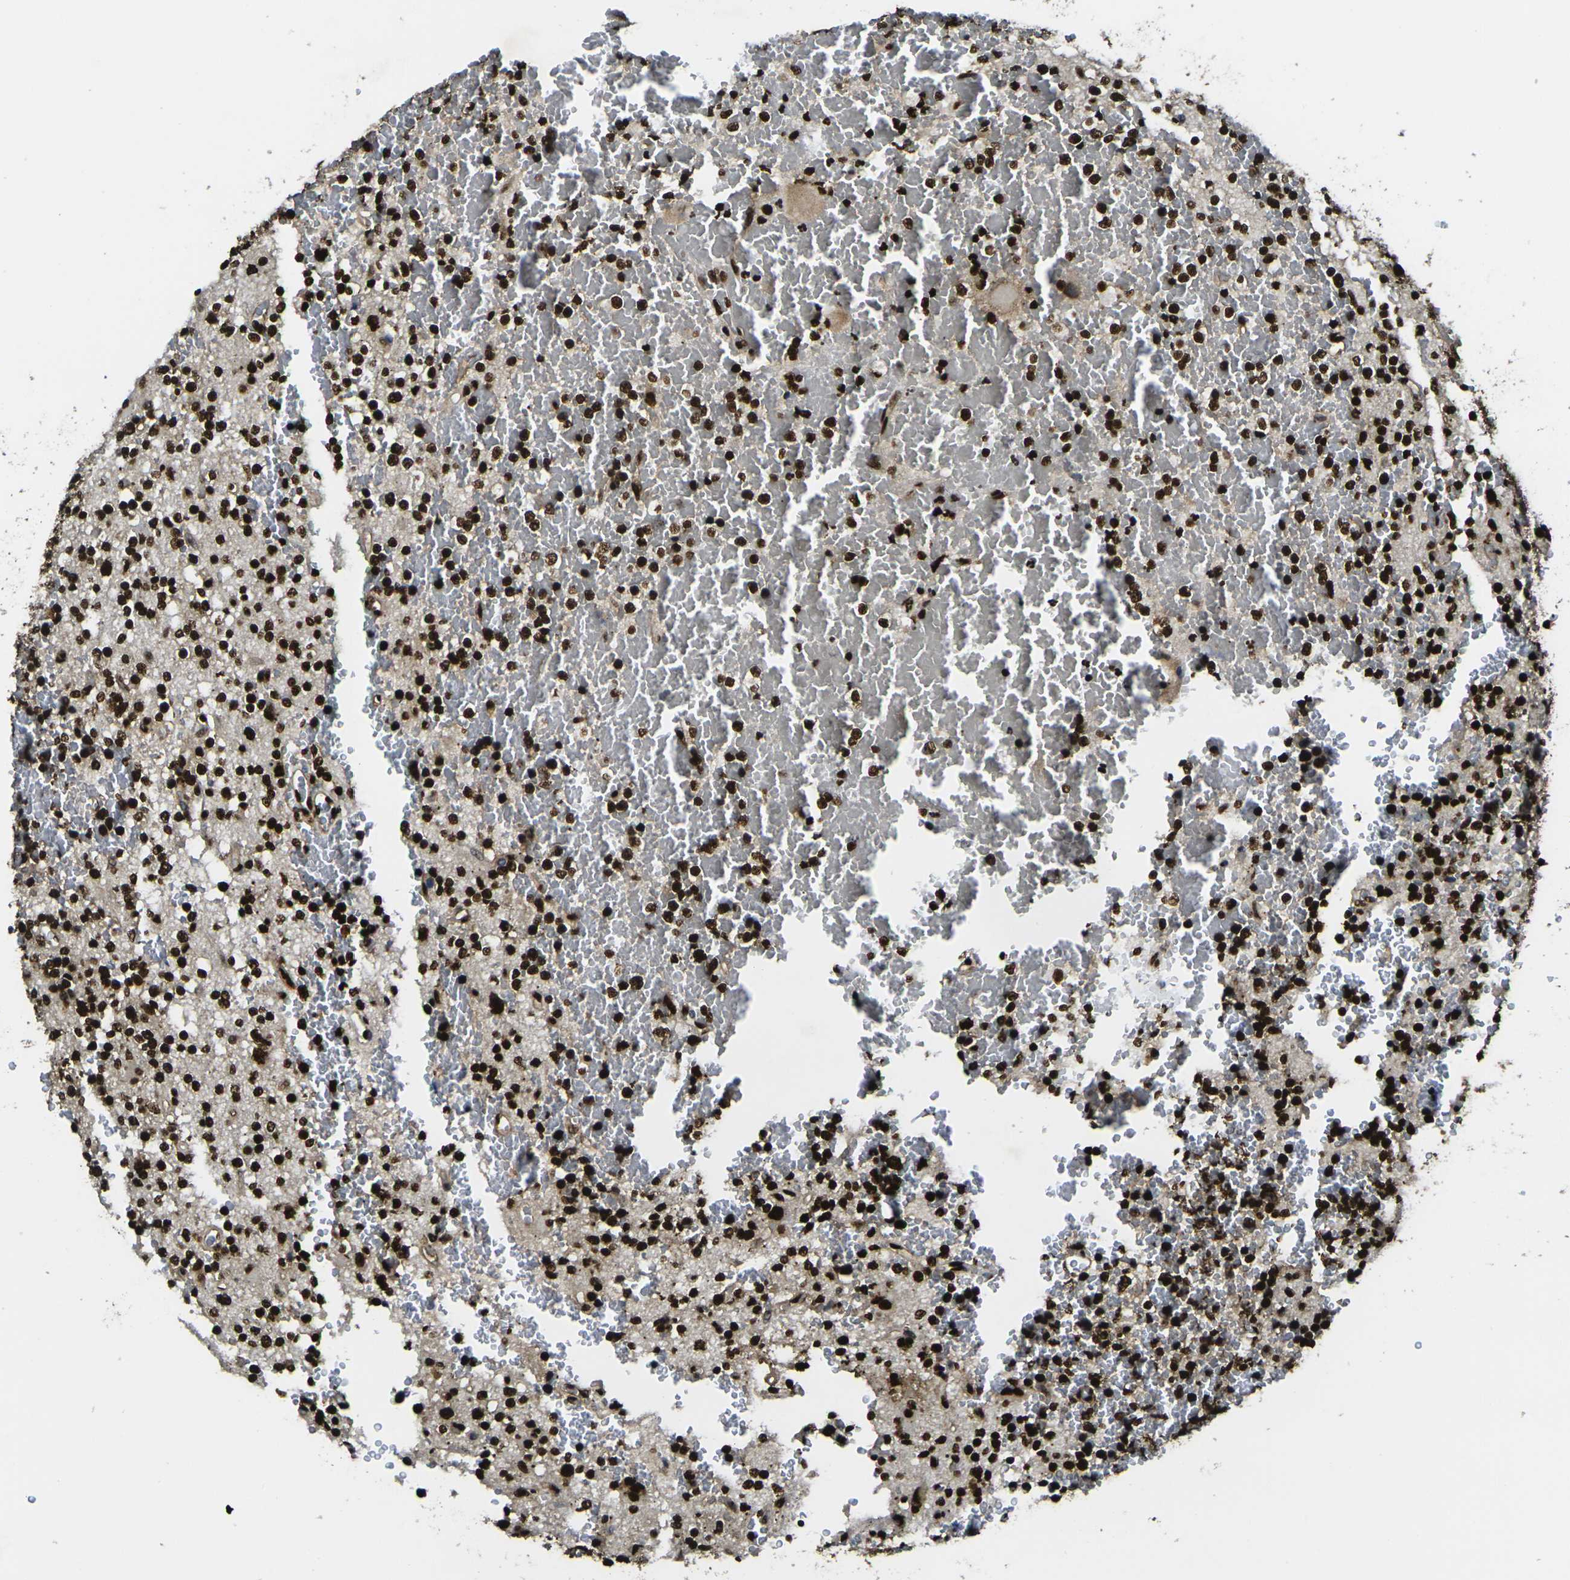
{"staining": {"intensity": "strong", "quantity": ">75%", "location": "nuclear"}, "tissue": "glioma", "cell_type": "Tumor cells", "image_type": "cancer", "snomed": [{"axis": "morphology", "description": "Glioma, malignant, High grade"}, {"axis": "topography", "description": "Brain"}], "caption": "Glioma stained for a protein (brown) reveals strong nuclear positive positivity in approximately >75% of tumor cells.", "gene": "SMARCC1", "patient": {"sex": "male", "age": 47}}